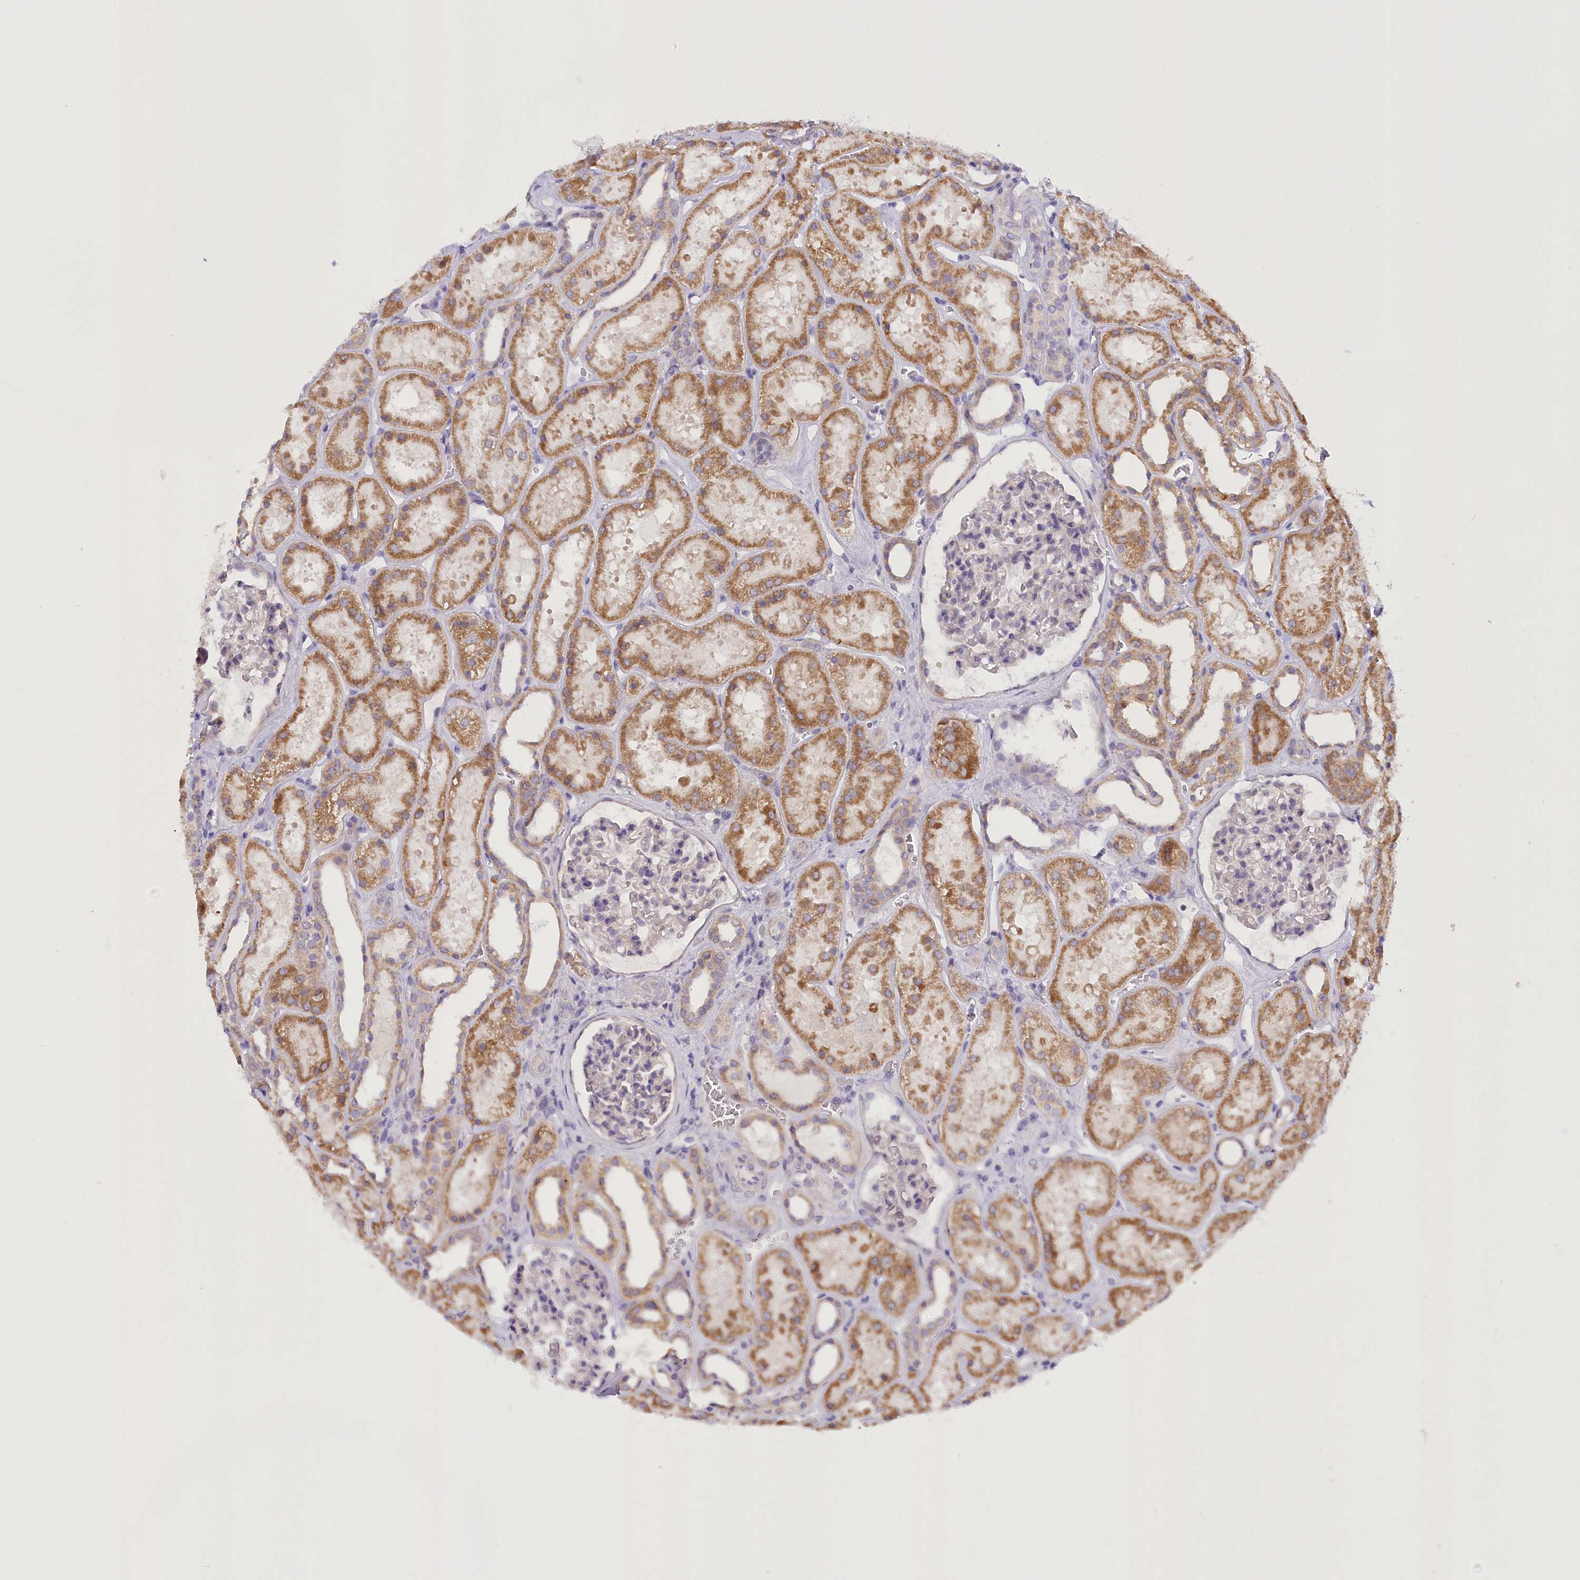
{"staining": {"intensity": "negative", "quantity": "none", "location": "none"}, "tissue": "kidney", "cell_type": "Cells in glomeruli", "image_type": "normal", "snomed": [{"axis": "morphology", "description": "Normal tissue, NOS"}, {"axis": "topography", "description": "Kidney"}], "caption": "Kidney stained for a protein using IHC displays no positivity cells in glomeruli.", "gene": "DCUN1D1", "patient": {"sex": "female", "age": 41}}